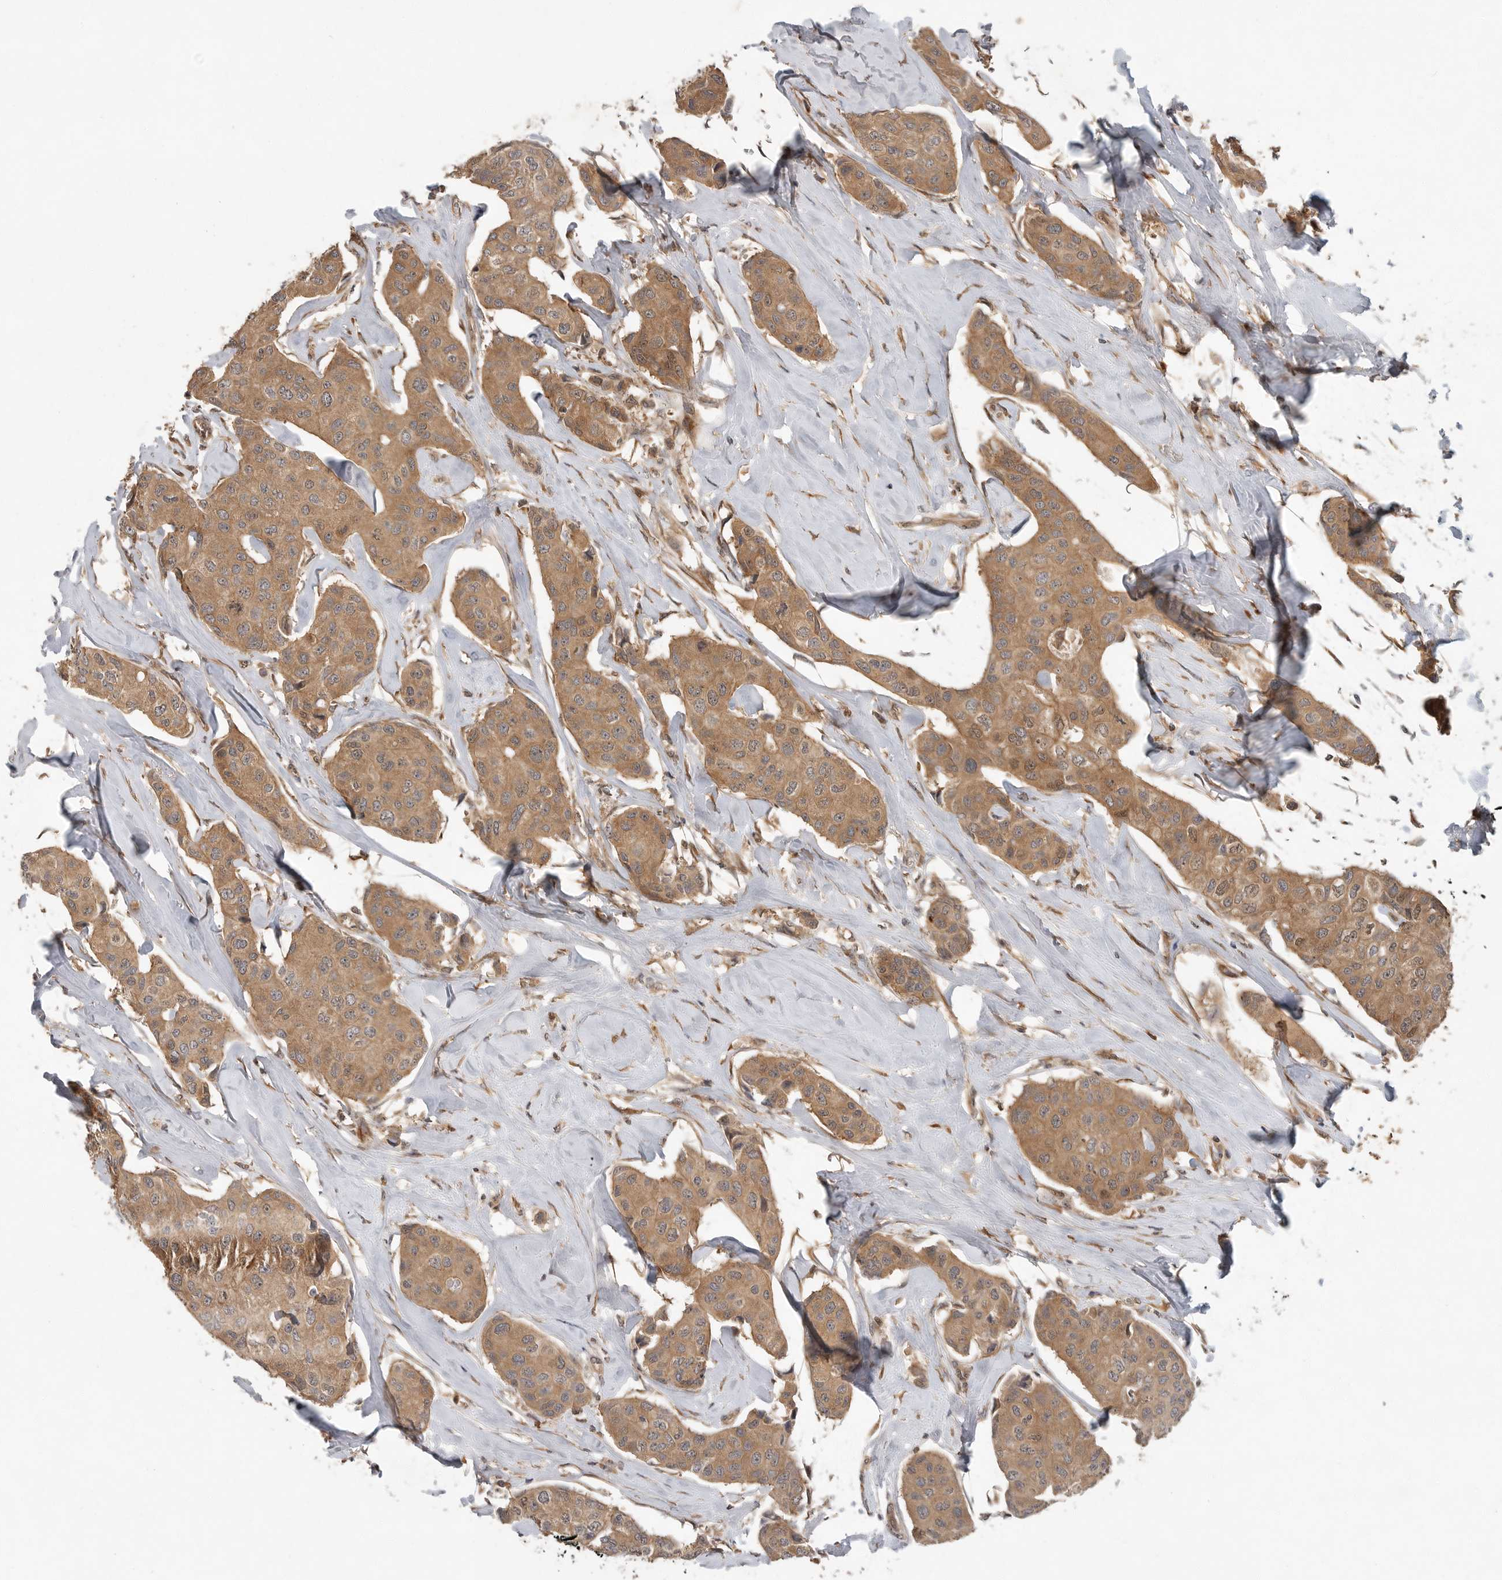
{"staining": {"intensity": "moderate", "quantity": ">75%", "location": "cytoplasmic/membranous"}, "tissue": "breast cancer", "cell_type": "Tumor cells", "image_type": "cancer", "snomed": [{"axis": "morphology", "description": "Duct carcinoma"}, {"axis": "topography", "description": "Breast"}], "caption": "Tumor cells reveal moderate cytoplasmic/membranous expression in approximately >75% of cells in intraductal carcinoma (breast). (DAB (3,3'-diaminobenzidine) IHC, brown staining for protein, blue staining for nuclei).", "gene": "OSBPL9", "patient": {"sex": "female", "age": 80}}